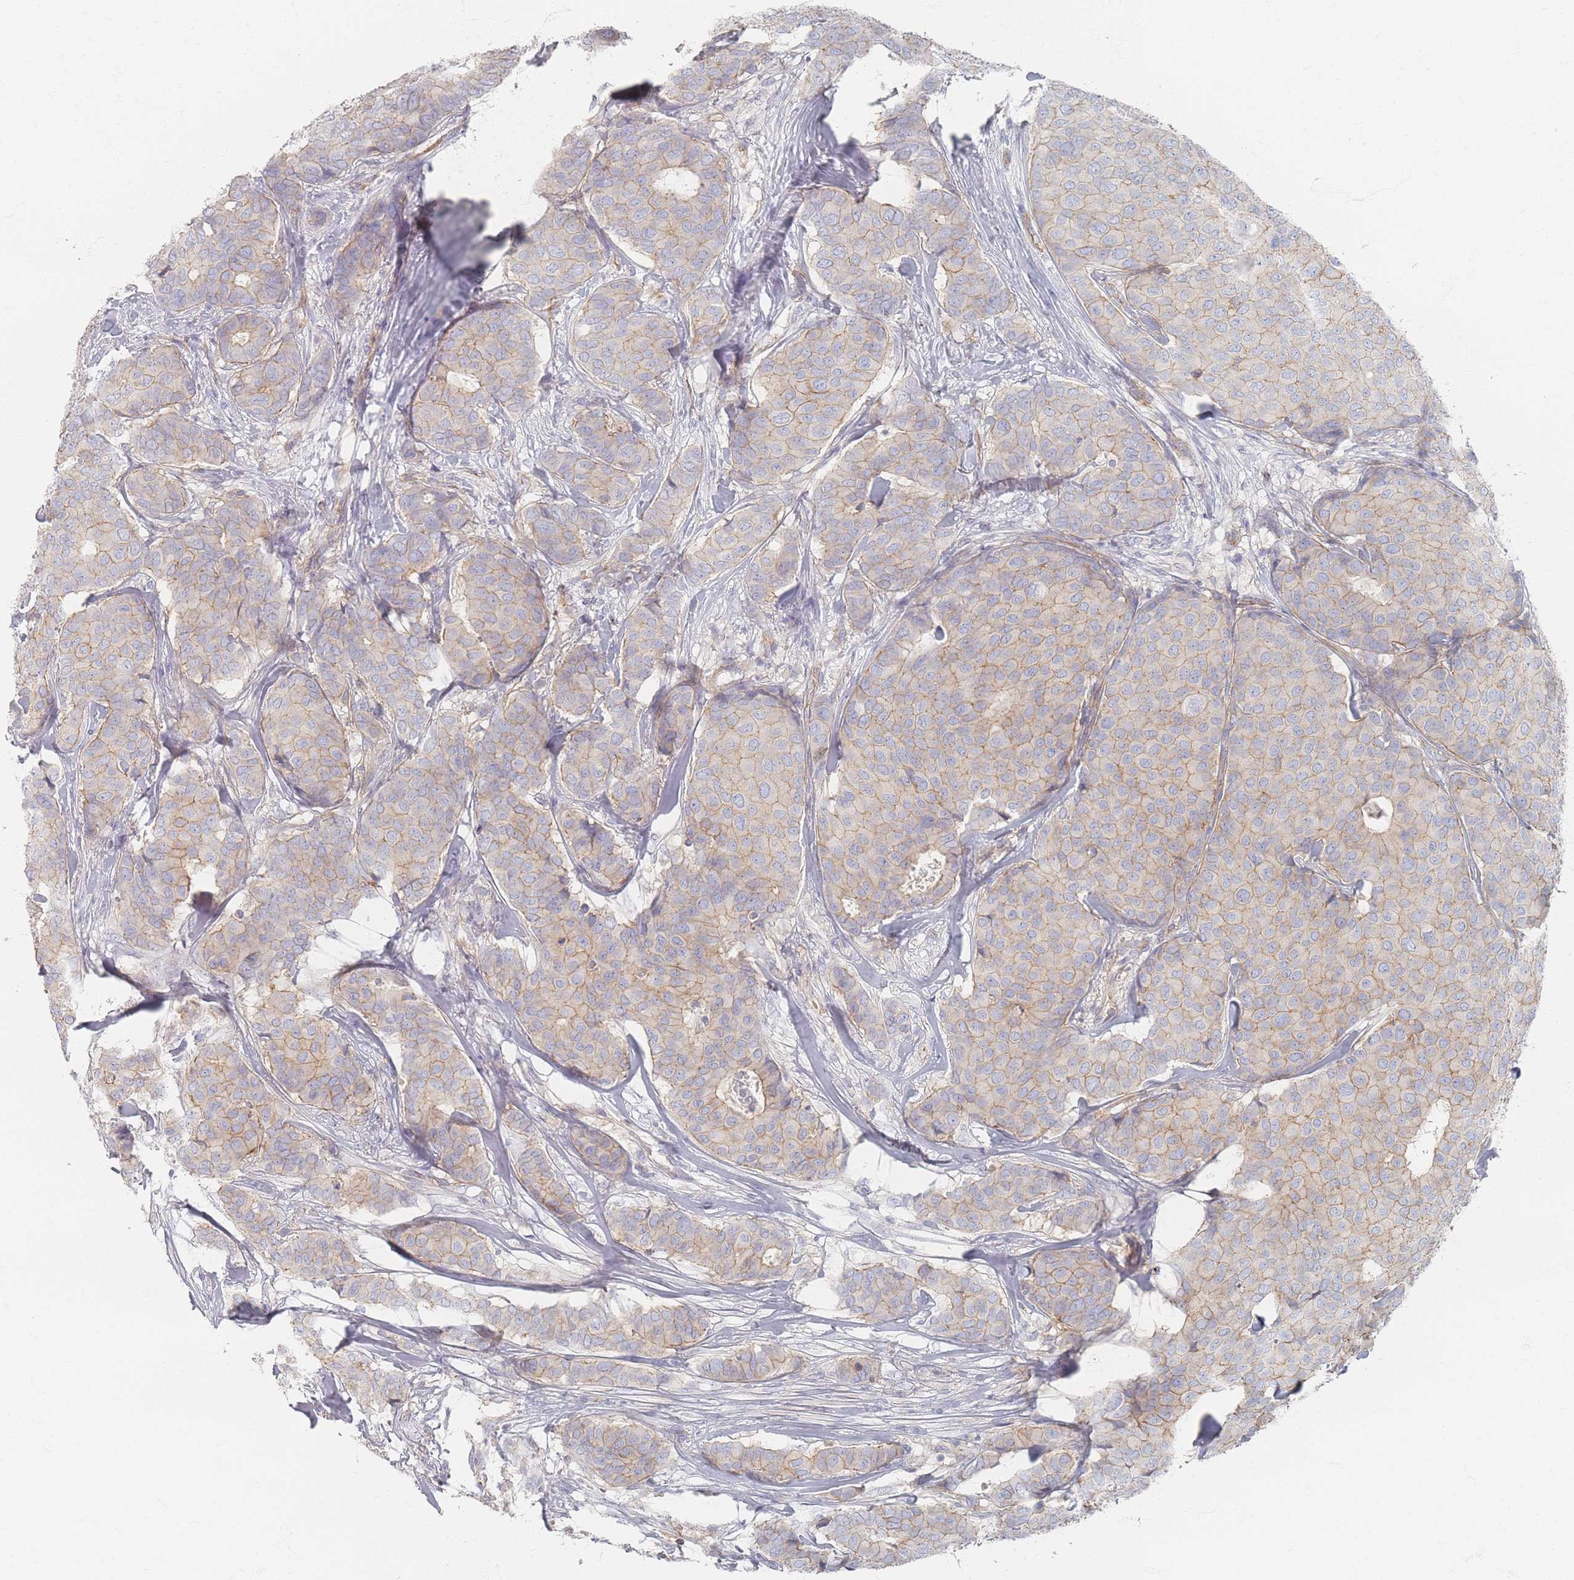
{"staining": {"intensity": "weak", "quantity": ">75%", "location": "cytoplasmic/membranous"}, "tissue": "breast cancer", "cell_type": "Tumor cells", "image_type": "cancer", "snomed": [{"axis": "morphology", "description": "Duct carcinoma"}, {"axis": "topography", "description": "Breast"}], "caption": "Breast cancer (invasive ductal carcinoma) stained for a protein (brown) exhibits weak cytoplasmic/membranous positive expression in about >75% of tumor cells.", "gene": "GNB1", "patient": {"sex": "female", "age": 75}}